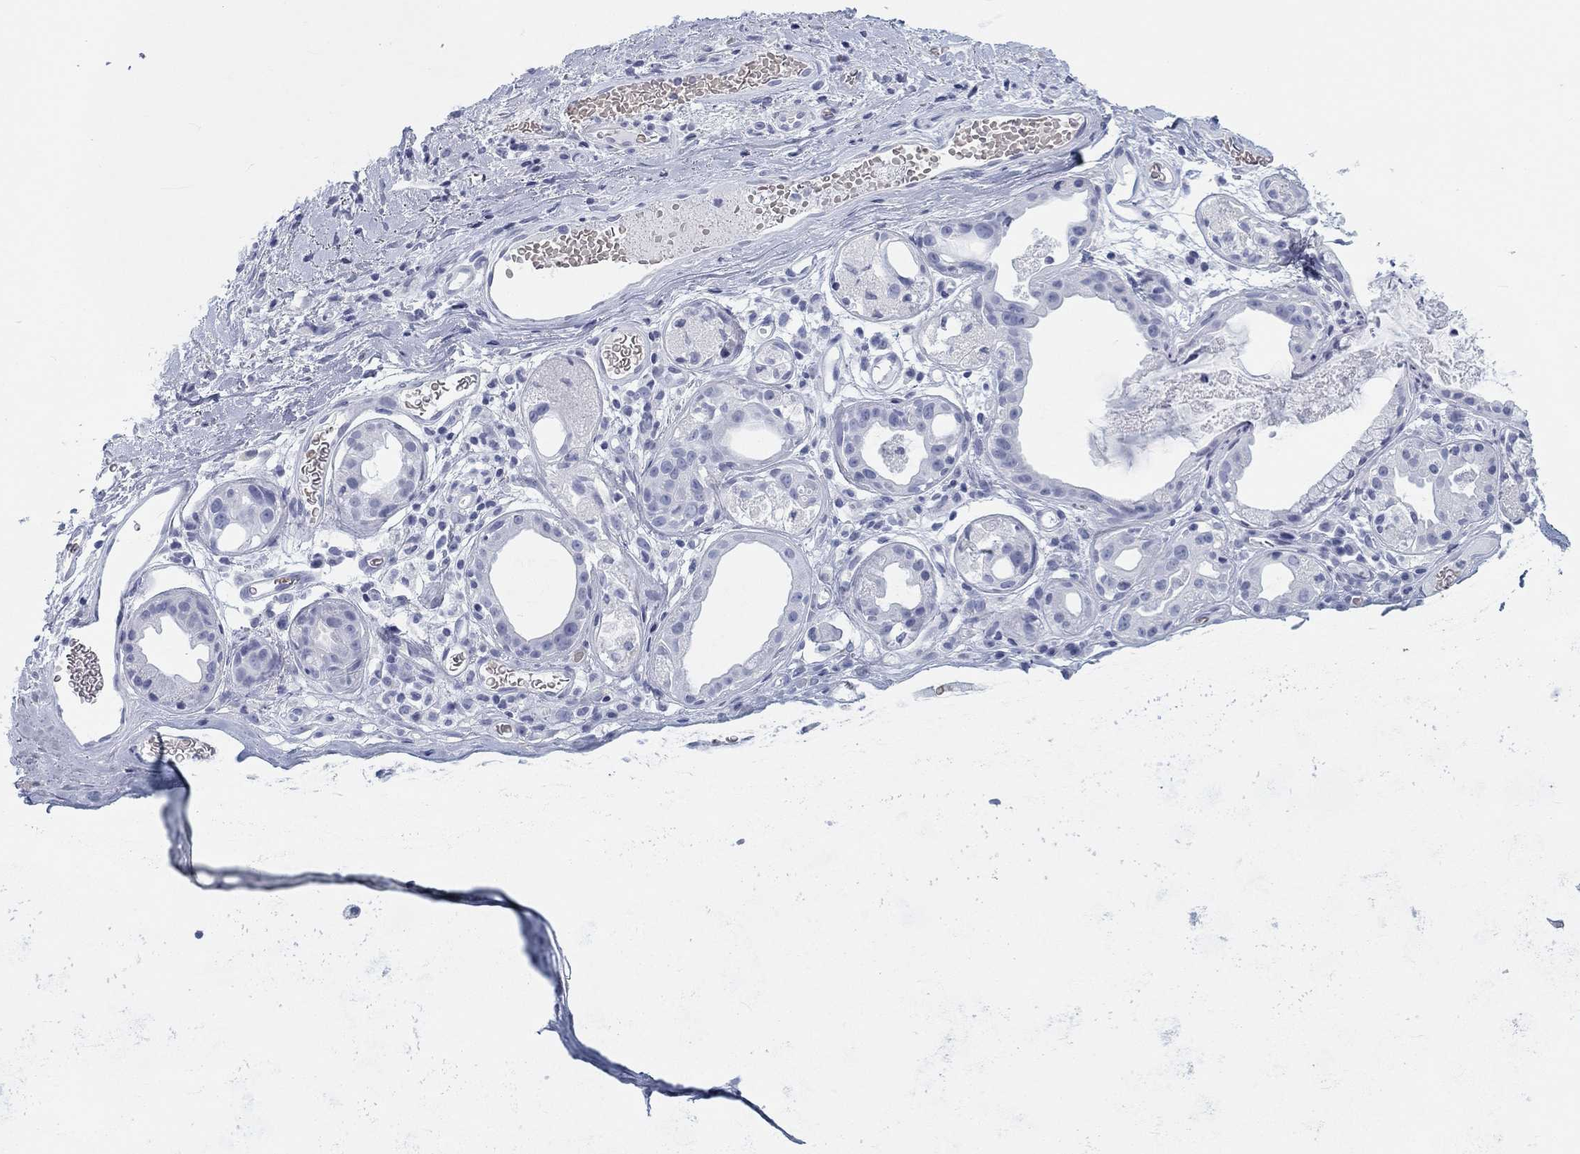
{"staining": {"intensity": "negative", "quantity": "none", "location": "none"}, "tissue": "soft tissue", "cell_type": "Fibroblasts", "image_type": "normal", "snomed": [{"axis": "morphology", "description": "Normal tissue, NOS"}, {"axis": "topography", "description": "Cartilage tissue"}], "caption": "High power microscopy histopathology image of an IHC image of normal soft tissue, revealing no significant staining in fibroblasts.", "gene": "CALB1", "patient": {"sex": "male", "age": 81}}